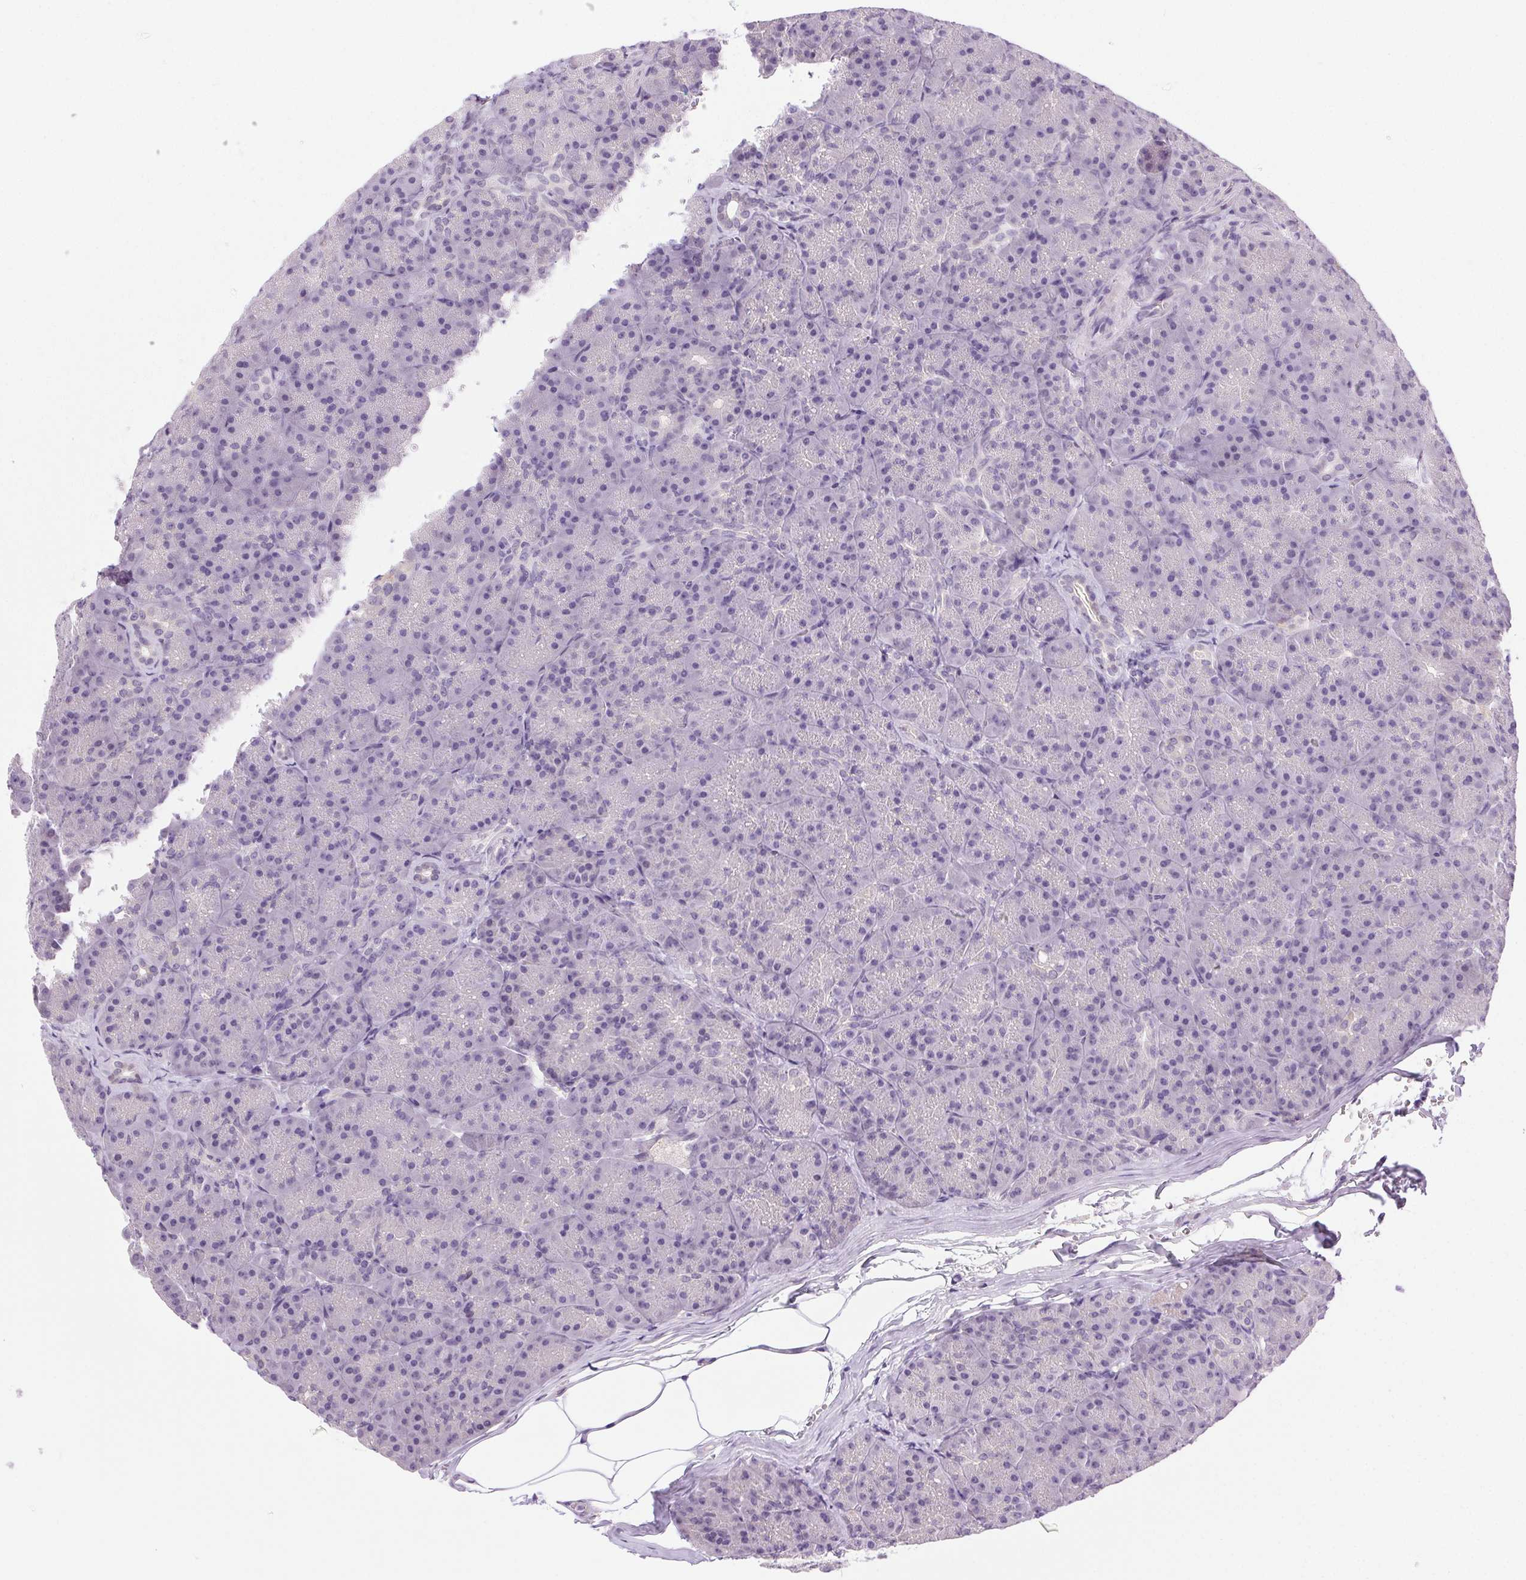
{"staining": {"intensity": "negative", "quantity": "none", "location": "none"}, "tissue": "pancreas", "cell_type": "Exocrine glandular cells", "image_type": "normal", "snomed": [{"axis": "morphology", "description": "Normal tissue, NOS"}, {"axis": "topography", "description": "Pancreas"}], "caption": "A high-resolution micrograph shows IHC staining of unremarkable pancreas, which displays no significant staining in exocrine glandular cells.", "gene": "SYT11", "patient": {"sex": "male", "age": 57}}